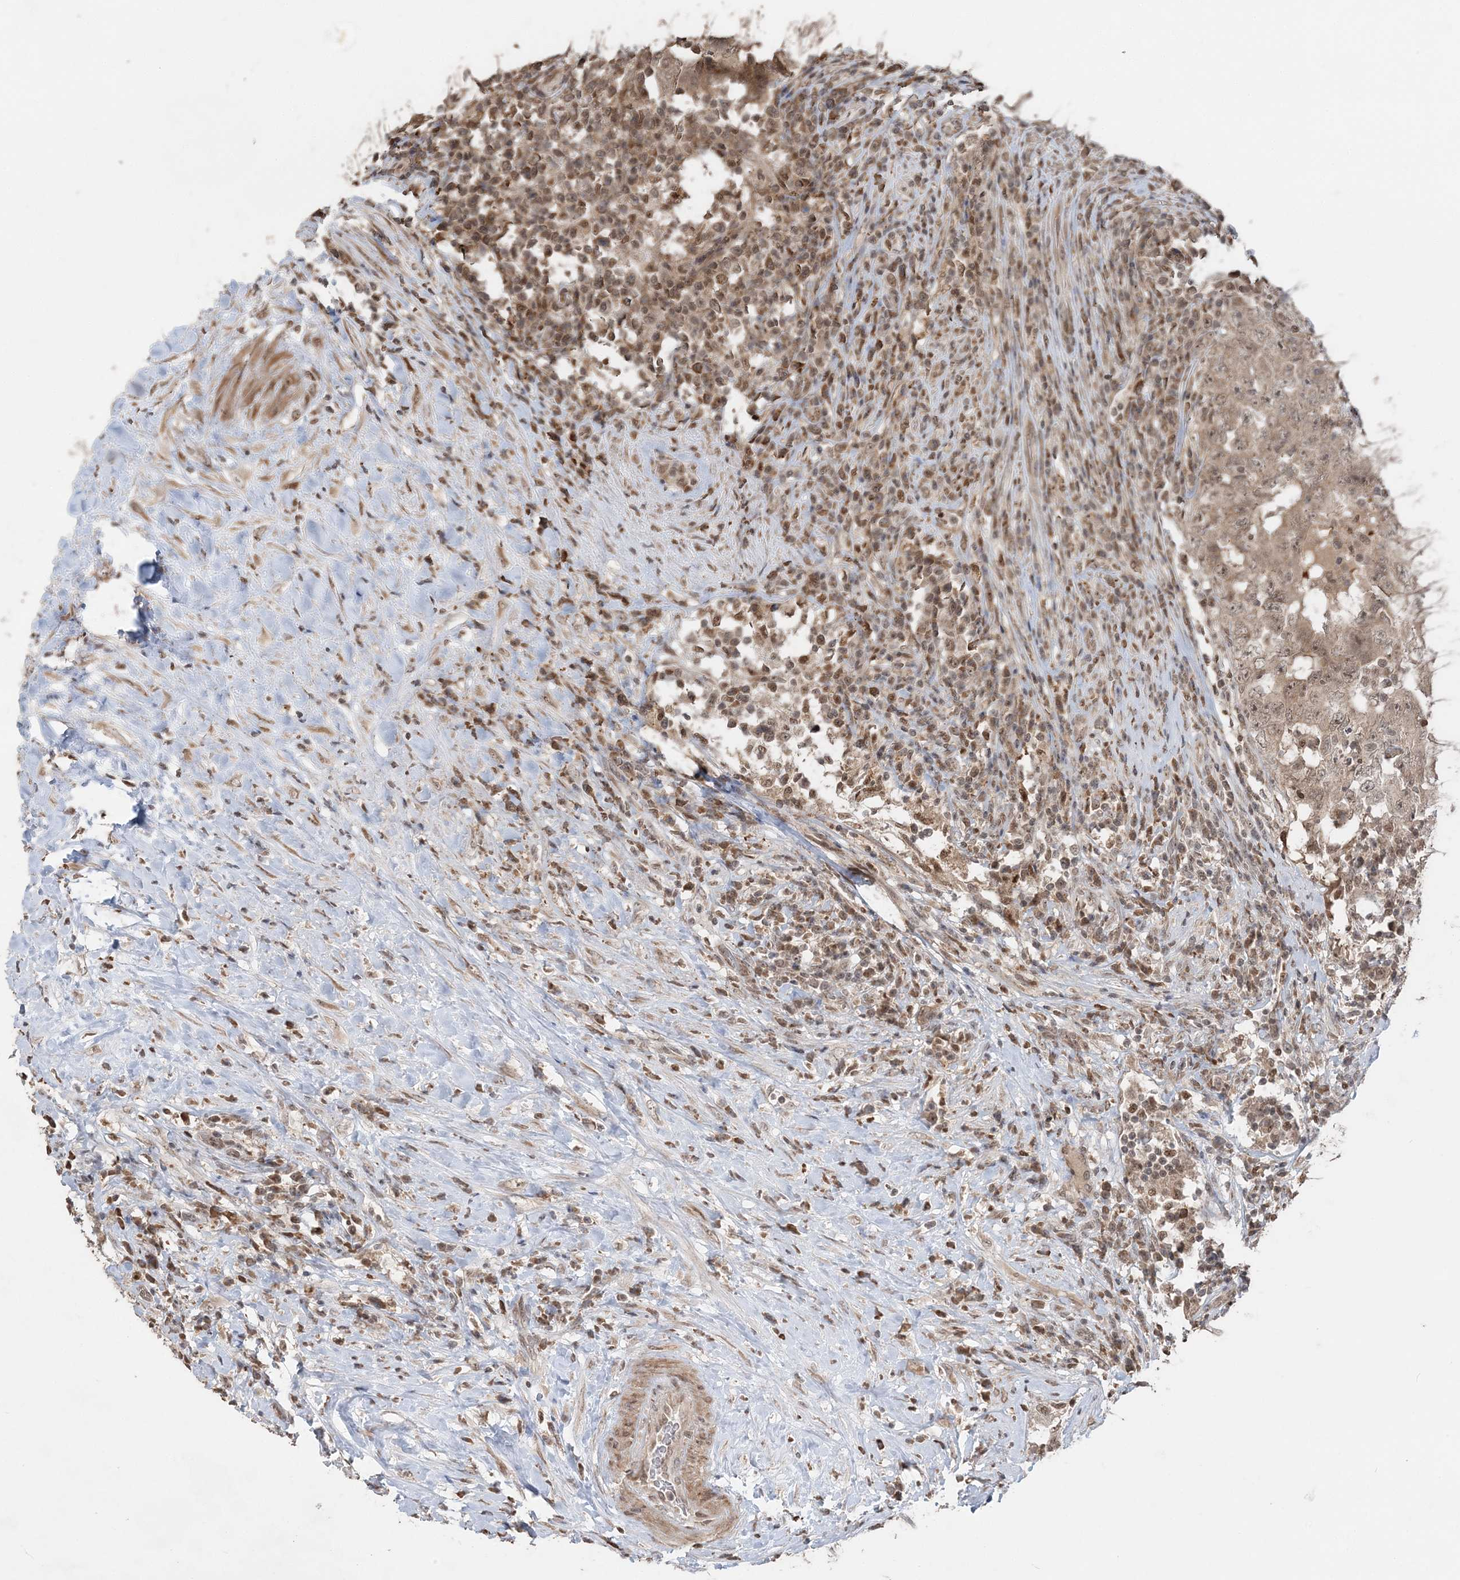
{"staining": {"intensity": "moderate", "quantity": "25%-75%", "location": "cytoplasmic/membranous"}, "tissue": "testis cancer", "cell_type": "Tumor cells", "image_type": "cancer", "snomed": [{"axis": "morphology", "description": "Carcinoma, Embryonal, NOS"}, {"axis": "topography", "description": "Testis"}], "caption": "Tumor cells display moderate cytoplasmic/membranous staining in approximately 25%-75% of cells in testis cancer (embryonal carcinoma). (Stains: DAB (3,3'-diaminobenzidine) in brown, nuclei in blue, Microscopy: brightfield microscopy at high magnification).", "gene": "SLU7", "patient": {"sex": "male", "age": 26}}